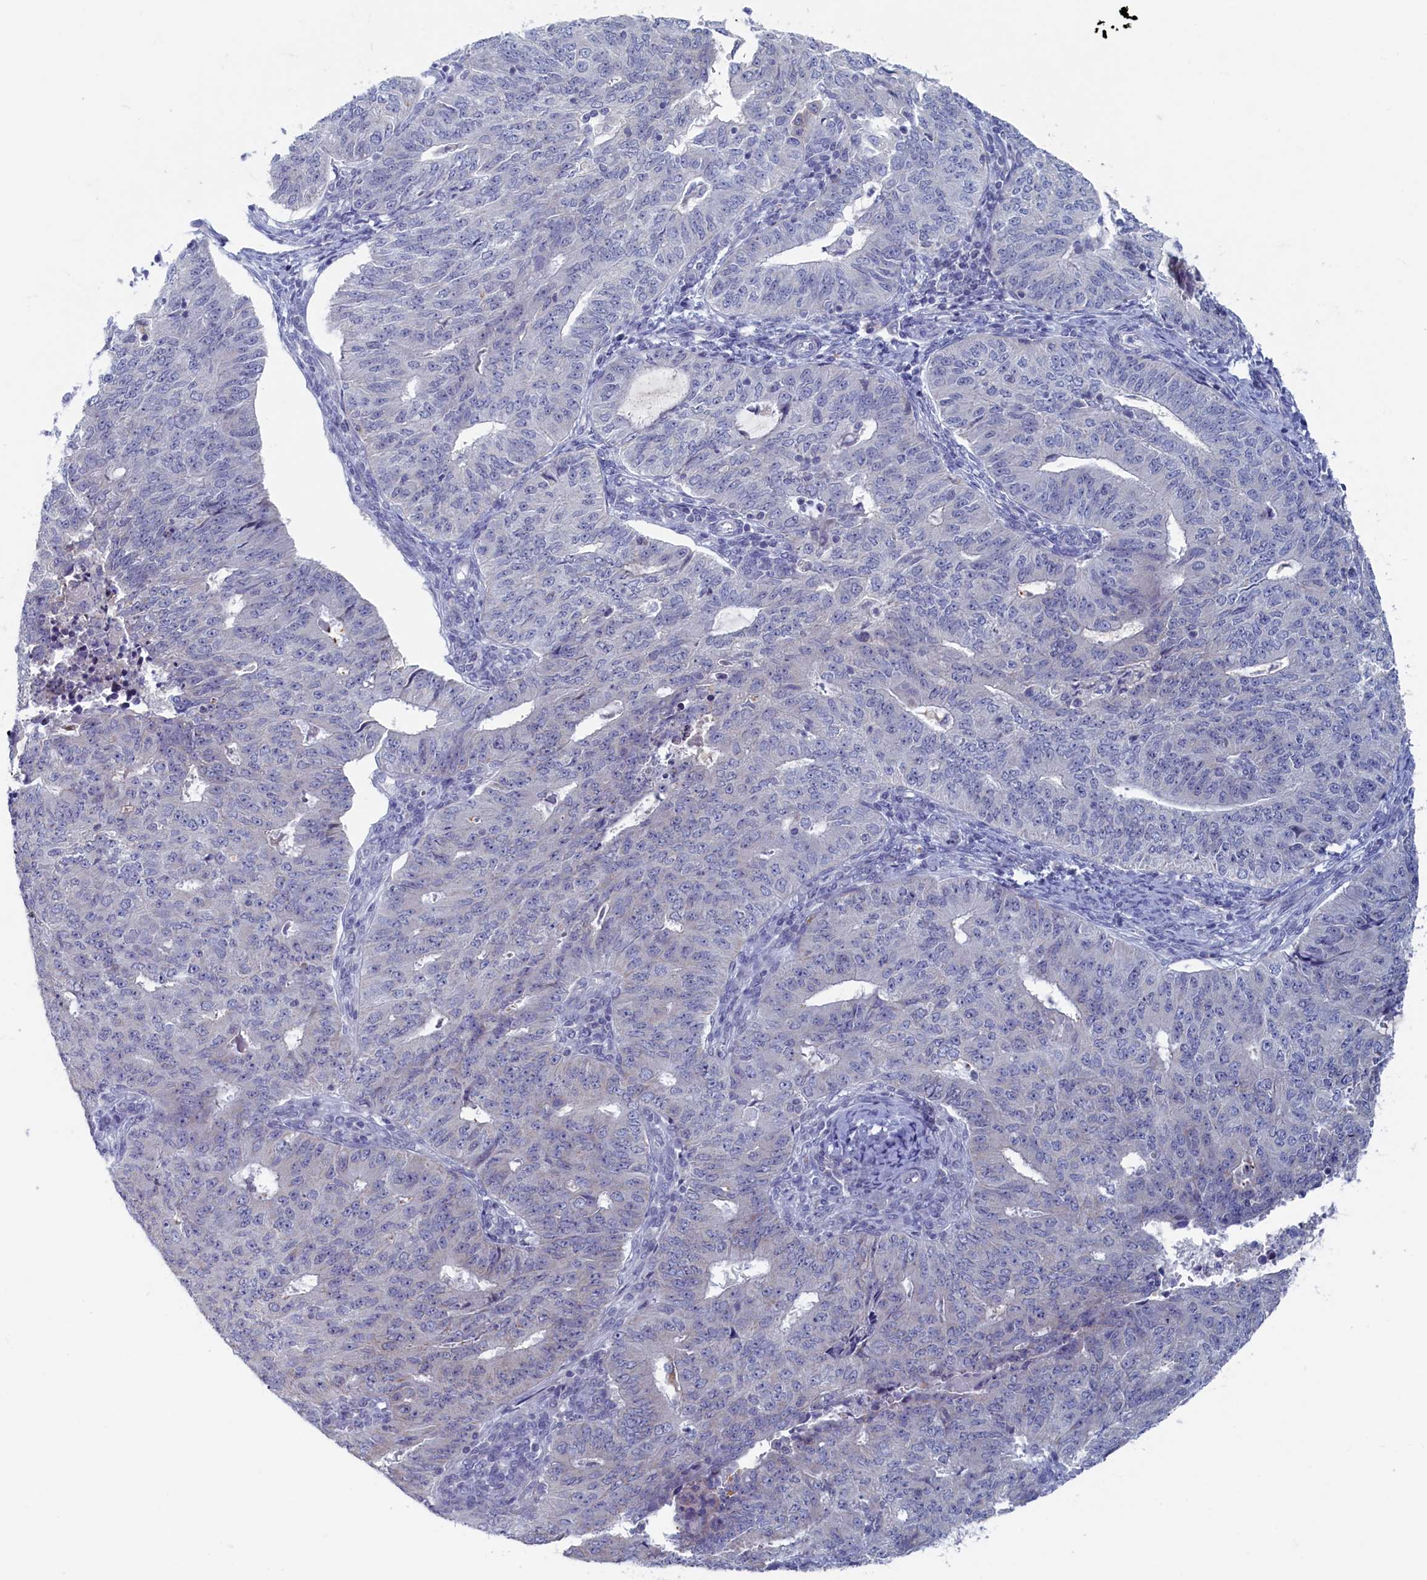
{"staining": {"intensity": "negative", "quantity": "none", "location": "none"}, "tissue": "endometrial cancer", "cell_type": "Tumor cells", "image_type": "cancer", "snomed": [{"axis": "morphology", "description": "Adenocarcinoma, NOS"}, {"axis": "topography", "description": "Endometrium"}], "caption": "A high-resolution histopathology image shows IHC staining of adenocarcinoma (endometrial), which shows no significant expression in tumor cells. (Brightfield microscopy of DAB IHC at high magnification).", "gene": "WDR76", "patient": {"sex": "female", "age": 32}}